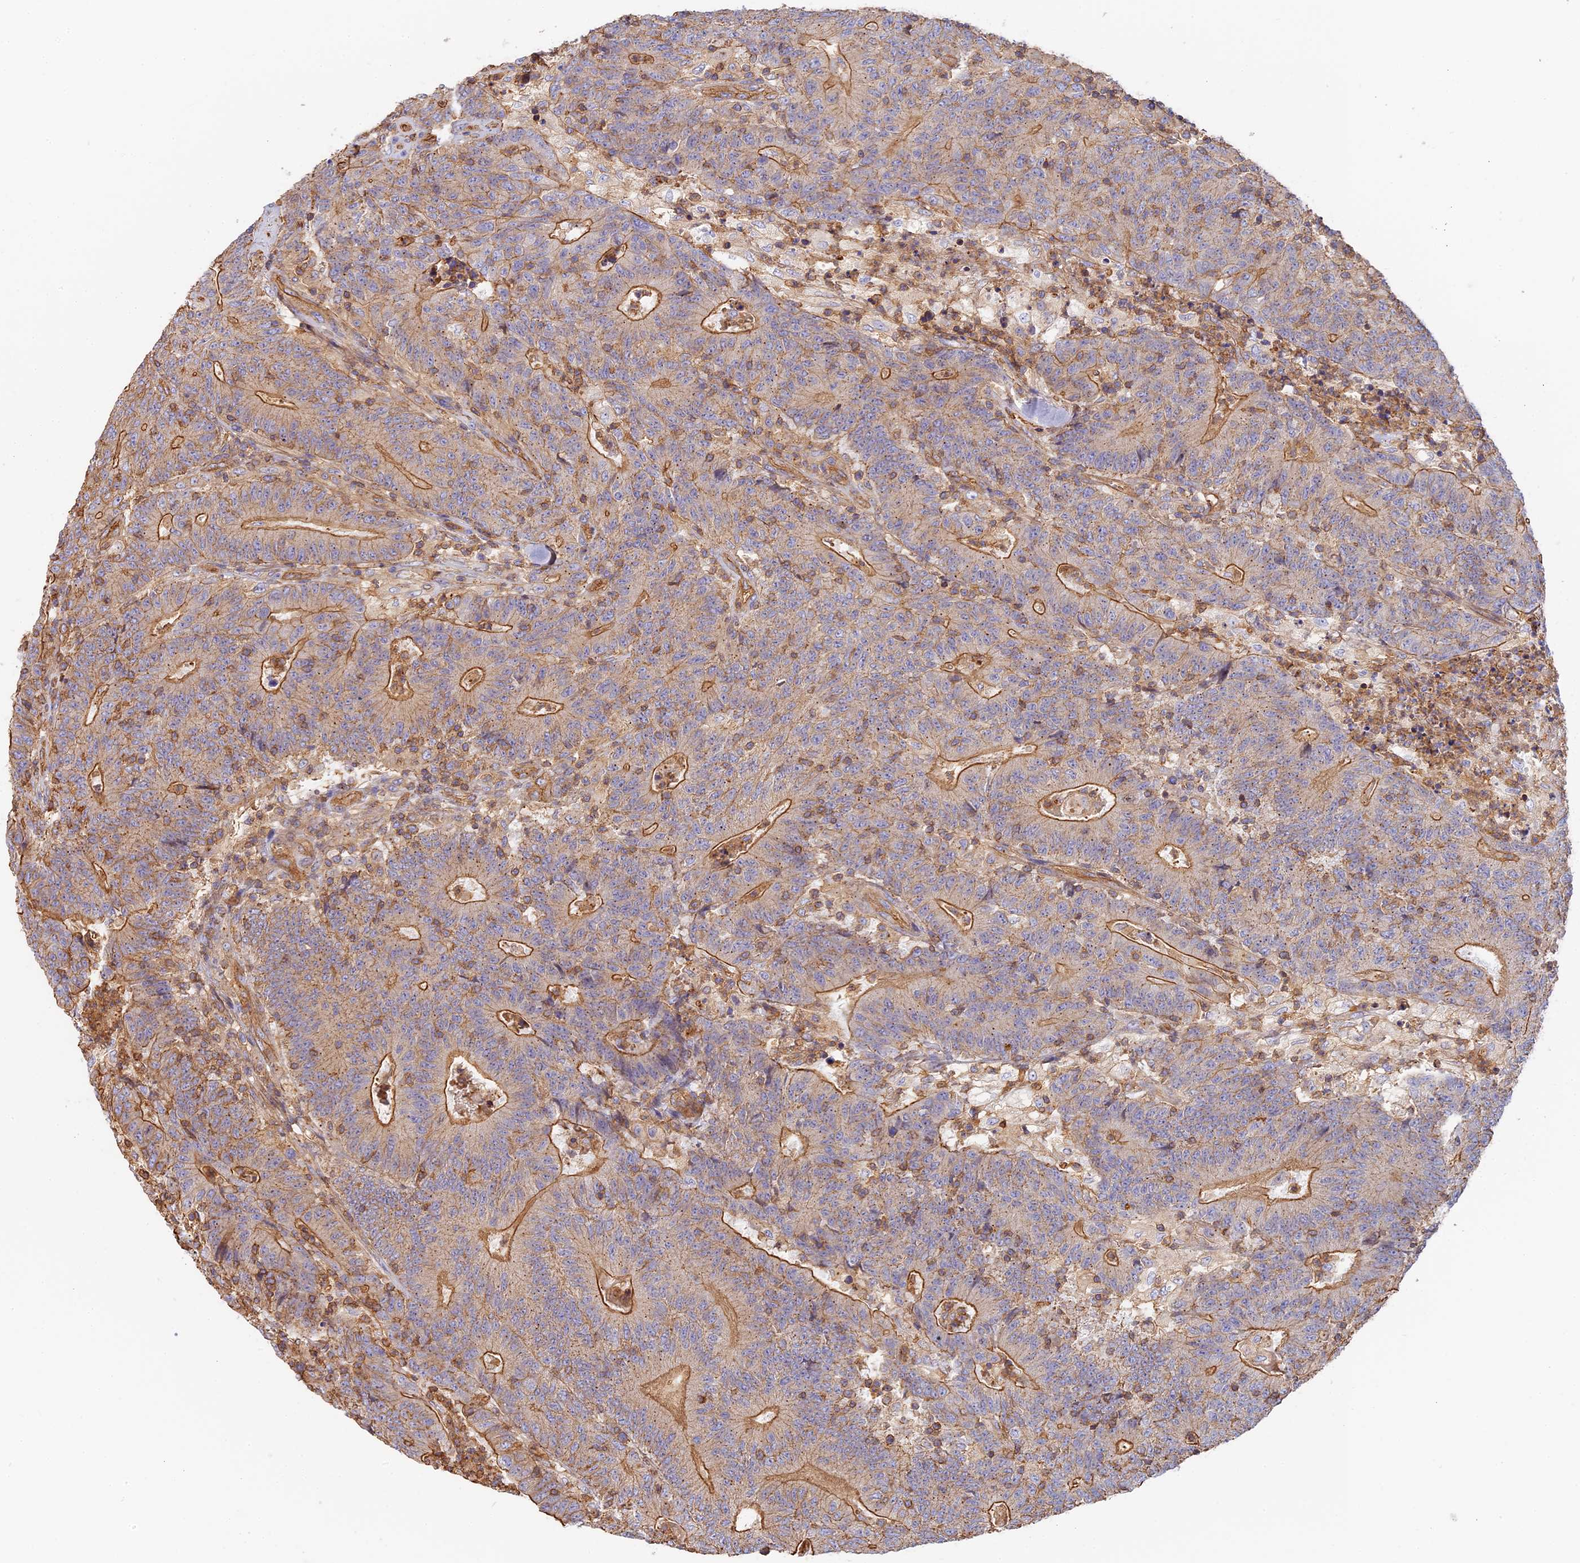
{"staining": {"intensity": "moderate", "quantity": "25%-75%", "location": "cytoplasmic/membranous"}, "tissue": "colorectal cancer", "cell_type": "Tumor cells", "image_type": "cancer", "snomed": [{"axis": "morphology", "description": "Adenocarcinoma, NOS"}, {"axis": "topography", "description": "Colon"}], "caption": "Adenocarcinoma (colorectal) was stained to show a protein in brown. There is medium levels of moderate cytoplasmic/membranous positivity in about 25%-75% of tumor cells.", "gene": "VPS18", "patient": {"sex": "female", "age": 75}}